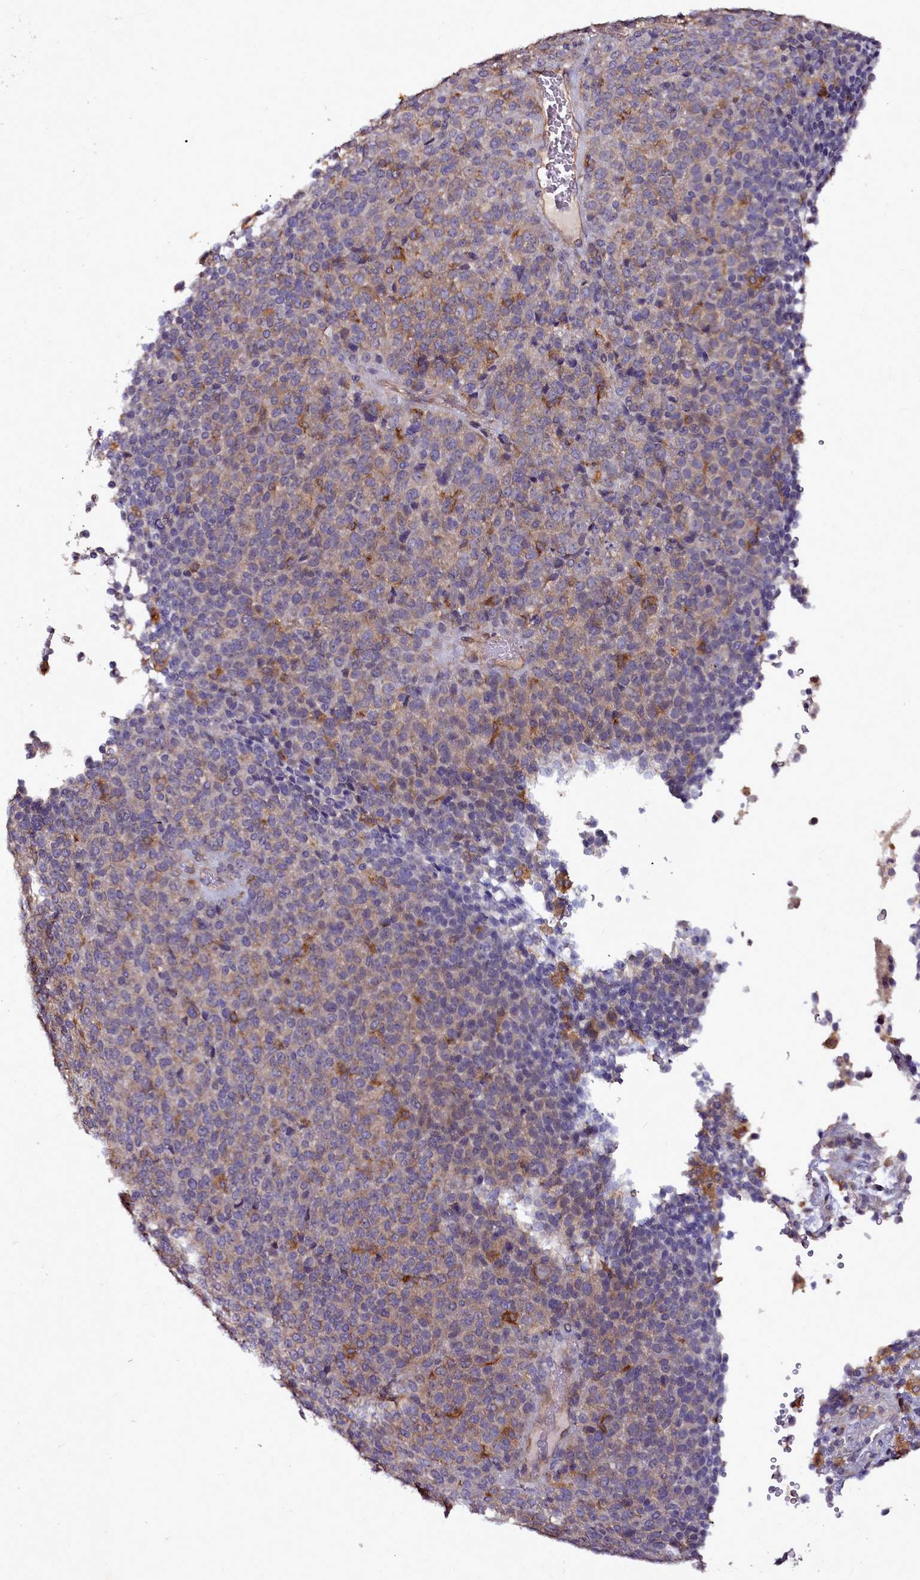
{"staining": {"intensity": "weak", "quantity": "25%-75%", "location": "cytoplasmic/membranous"}, "tissue": "melanoma", "cell_type": "Tumor cells", "image_type": "cancer", "snomed": [{"axis": "morphology", "description": "Malignant melanoma, Metastatic site"}, {"axis": "topography", "description": "Brain"}], "caption": "The image reveals staining of melanoma, revealing weak cytoplasmic/membranous protein staining (brown color) within tumor cells.", "gene": "NCKAP1L", "patient": {"sex": "female", "age": 56}}